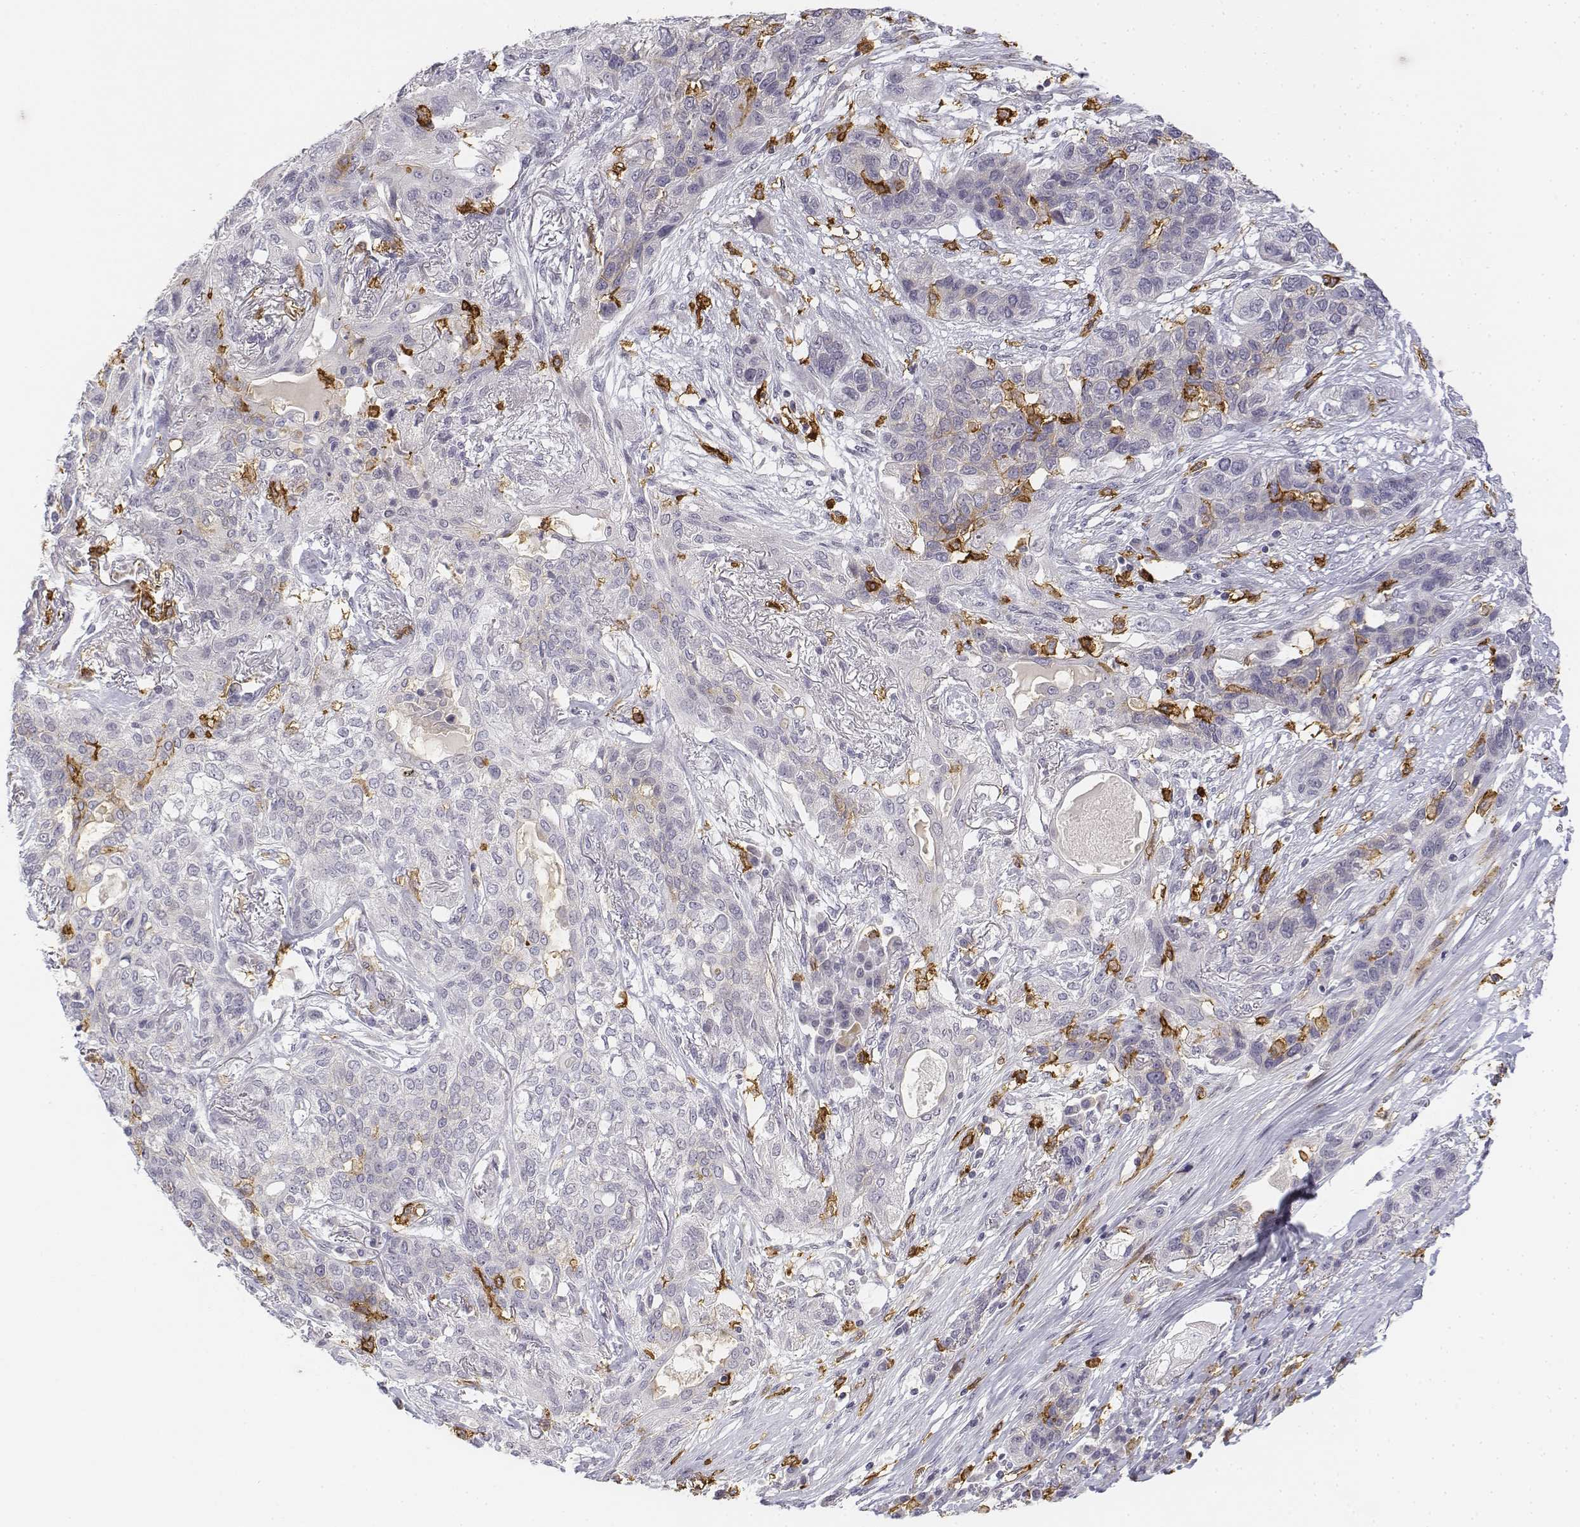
{"staining": {"intensity": "negative", "quantity": "none", "location": "none"}, "tissue": "lung cancer", "cell_type": "Tumor cells", "image_type": "cancer", "snomed": [{"axis": "morphology", "description": "Squamous cell carcinoma, NOS"}, {"axis": "topography", "description": "Lung"}], "caption": "This is an immunohistochemistry (IHC) histopathology image of human lung squamous cell carcinoma. There is no staining in tumor cells.", "gene": "CD14", "patient": {"sex": "female", "age": 70}}